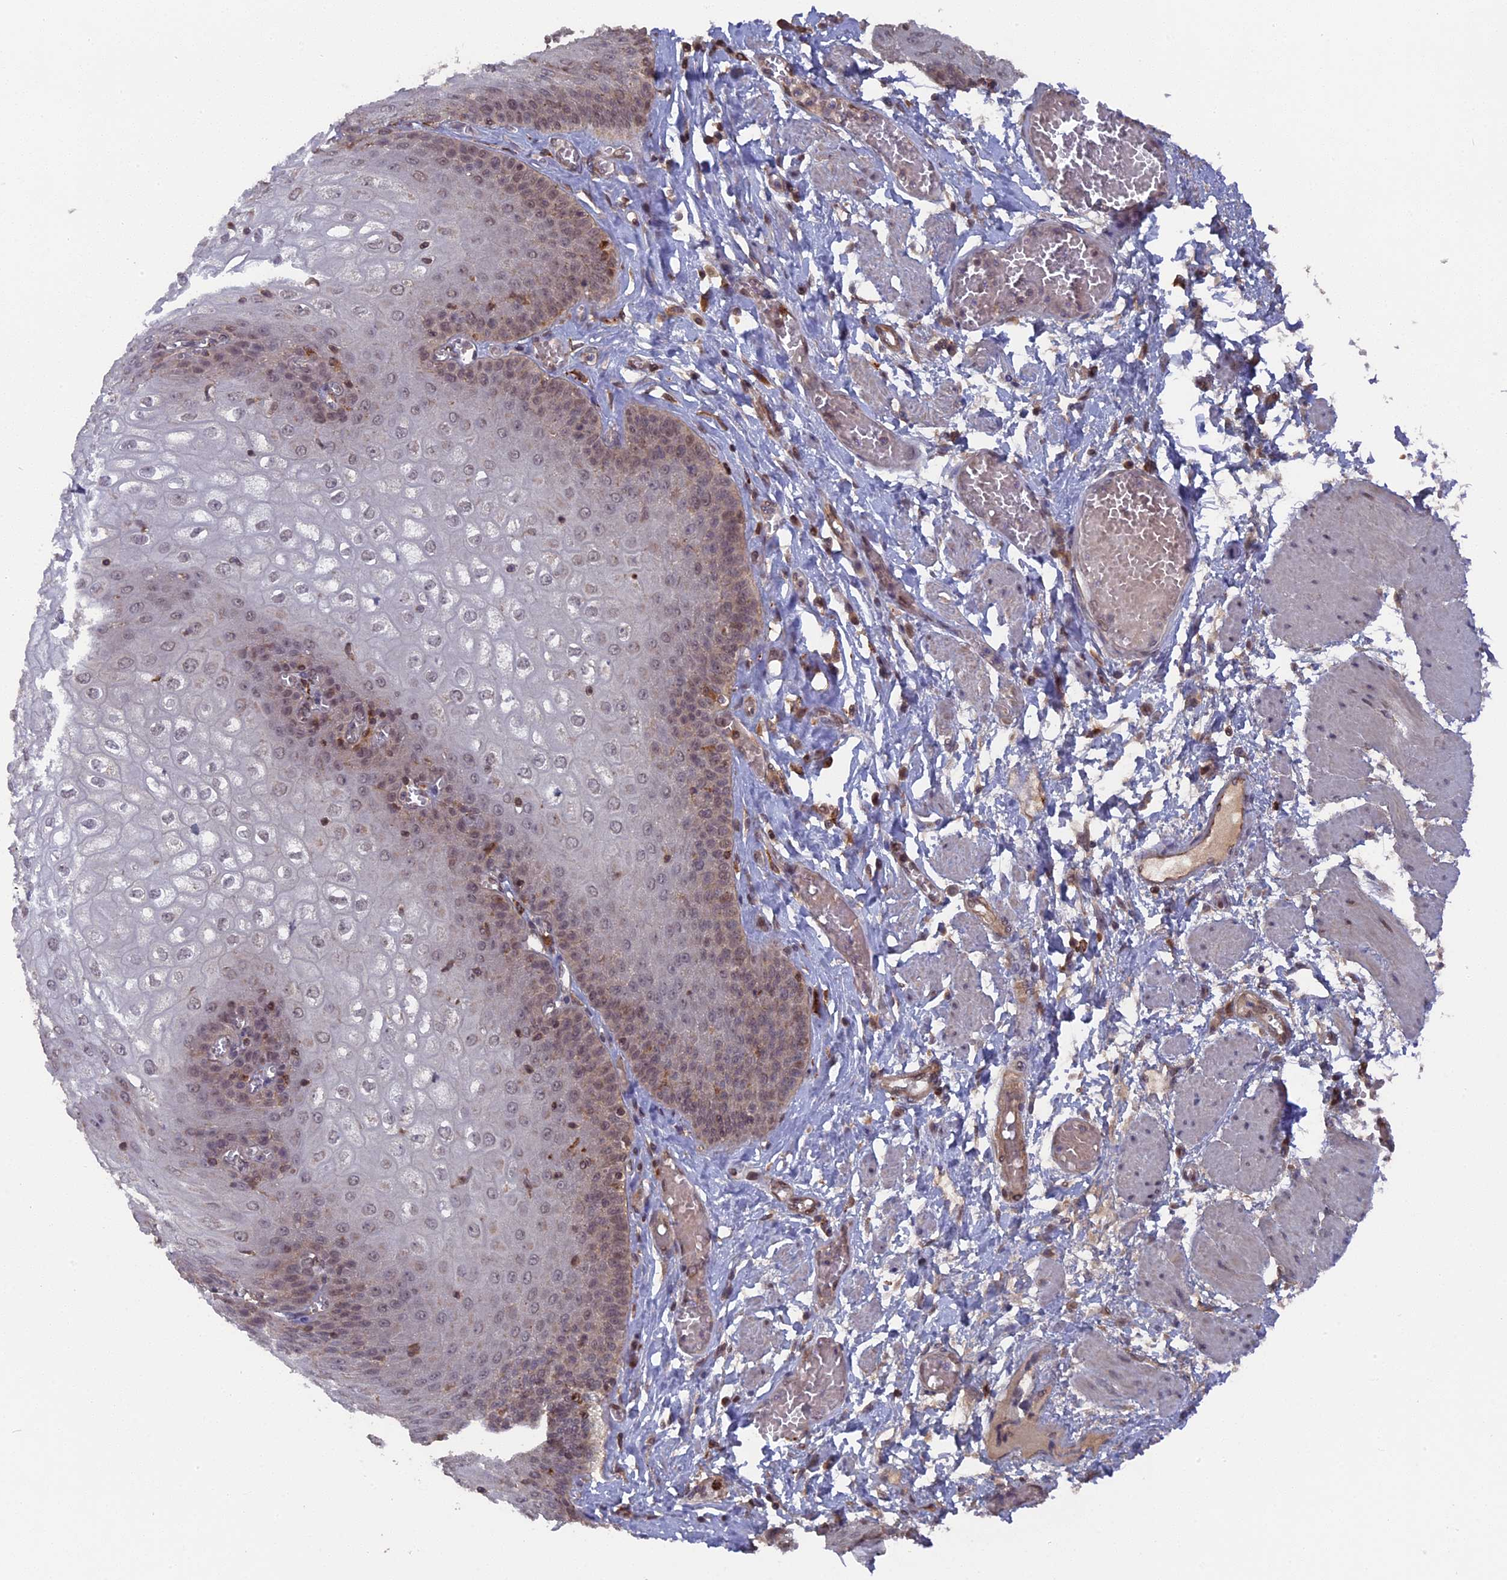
{"staining": {"intensity": "weak", "quantity": "25%-75%", "location": "cytoplasmic/membranous,nuclear"}, "tissue": "esophagus", "cell_type": "Squamous epithelial cells", "image_type": "normal", "snomed": [{"axis": "morphology", "description": "Normal tissue, NOS"}, {"axis": "topography", "description": "Esophagus"}], "caption": "Immunohistochemistry (IHC) photomicrograph of unremarkable human esophagus stained for a protein (brown), which exhibits low levels of weak cytoplasmic/membranous,nuclear staining in about 25%-75% of squamous epithelial cells.", "gene": "TELO2", "patient": {"sex": "male", "age": 60}}